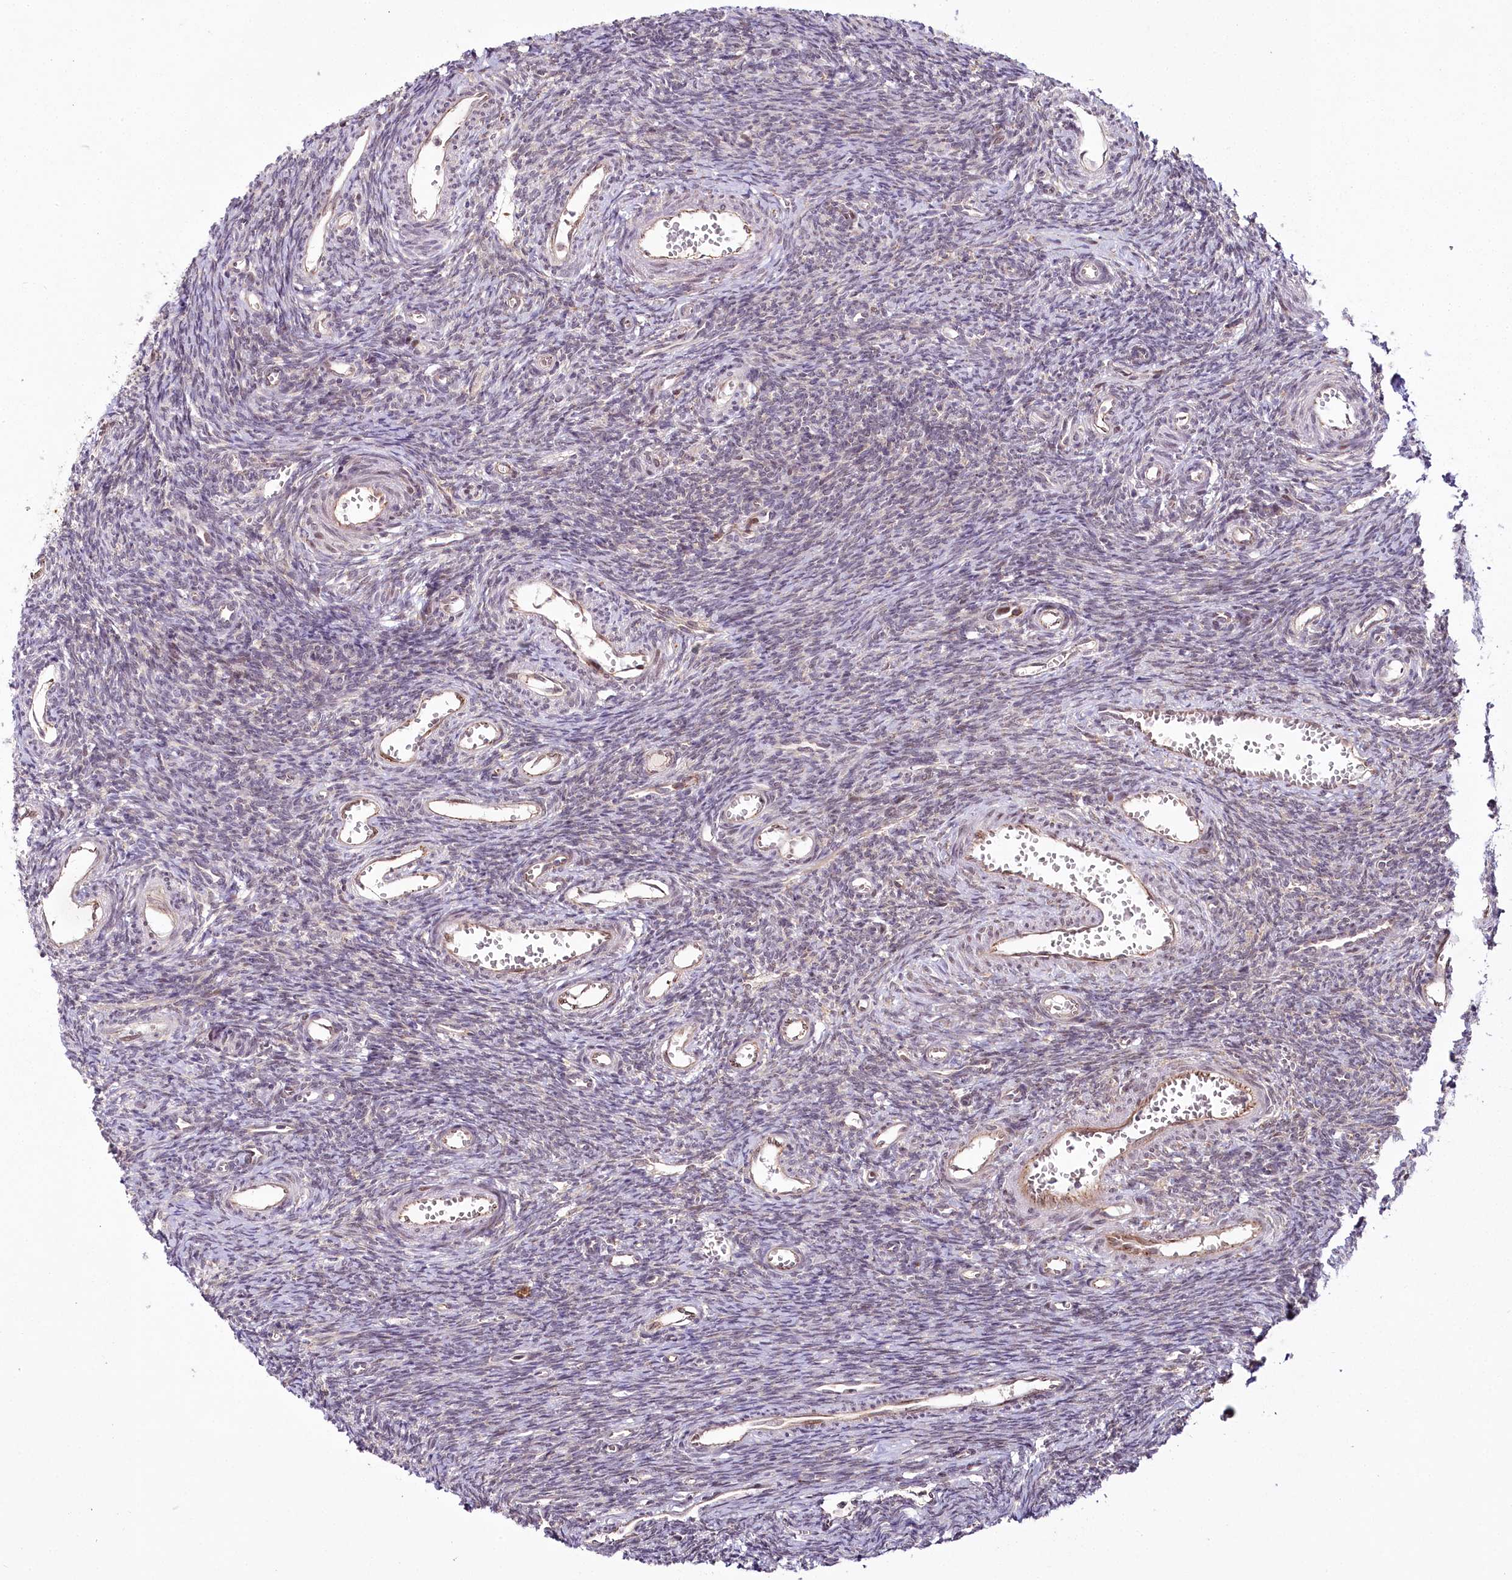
{"staining": {"intensity": "weak", "quantity": "<25%", "location": "cytoplasmic/membranous"}, "tissue": "ovary", "cell_type": "Ovarian stroma cells", "image_type": "normal", "snomed": [{"axis": "morphology", "description": "Normal tissue, NOS"}, {"axis": "topography", "description": "Ovary"}], "caption": "Ovarian stroma cells show no significant protein expression in unremarkable ovary. Nuclei are stained in blue.", "gene": "ALKBH8", "patient": {"sex": "female", "age": 39}}